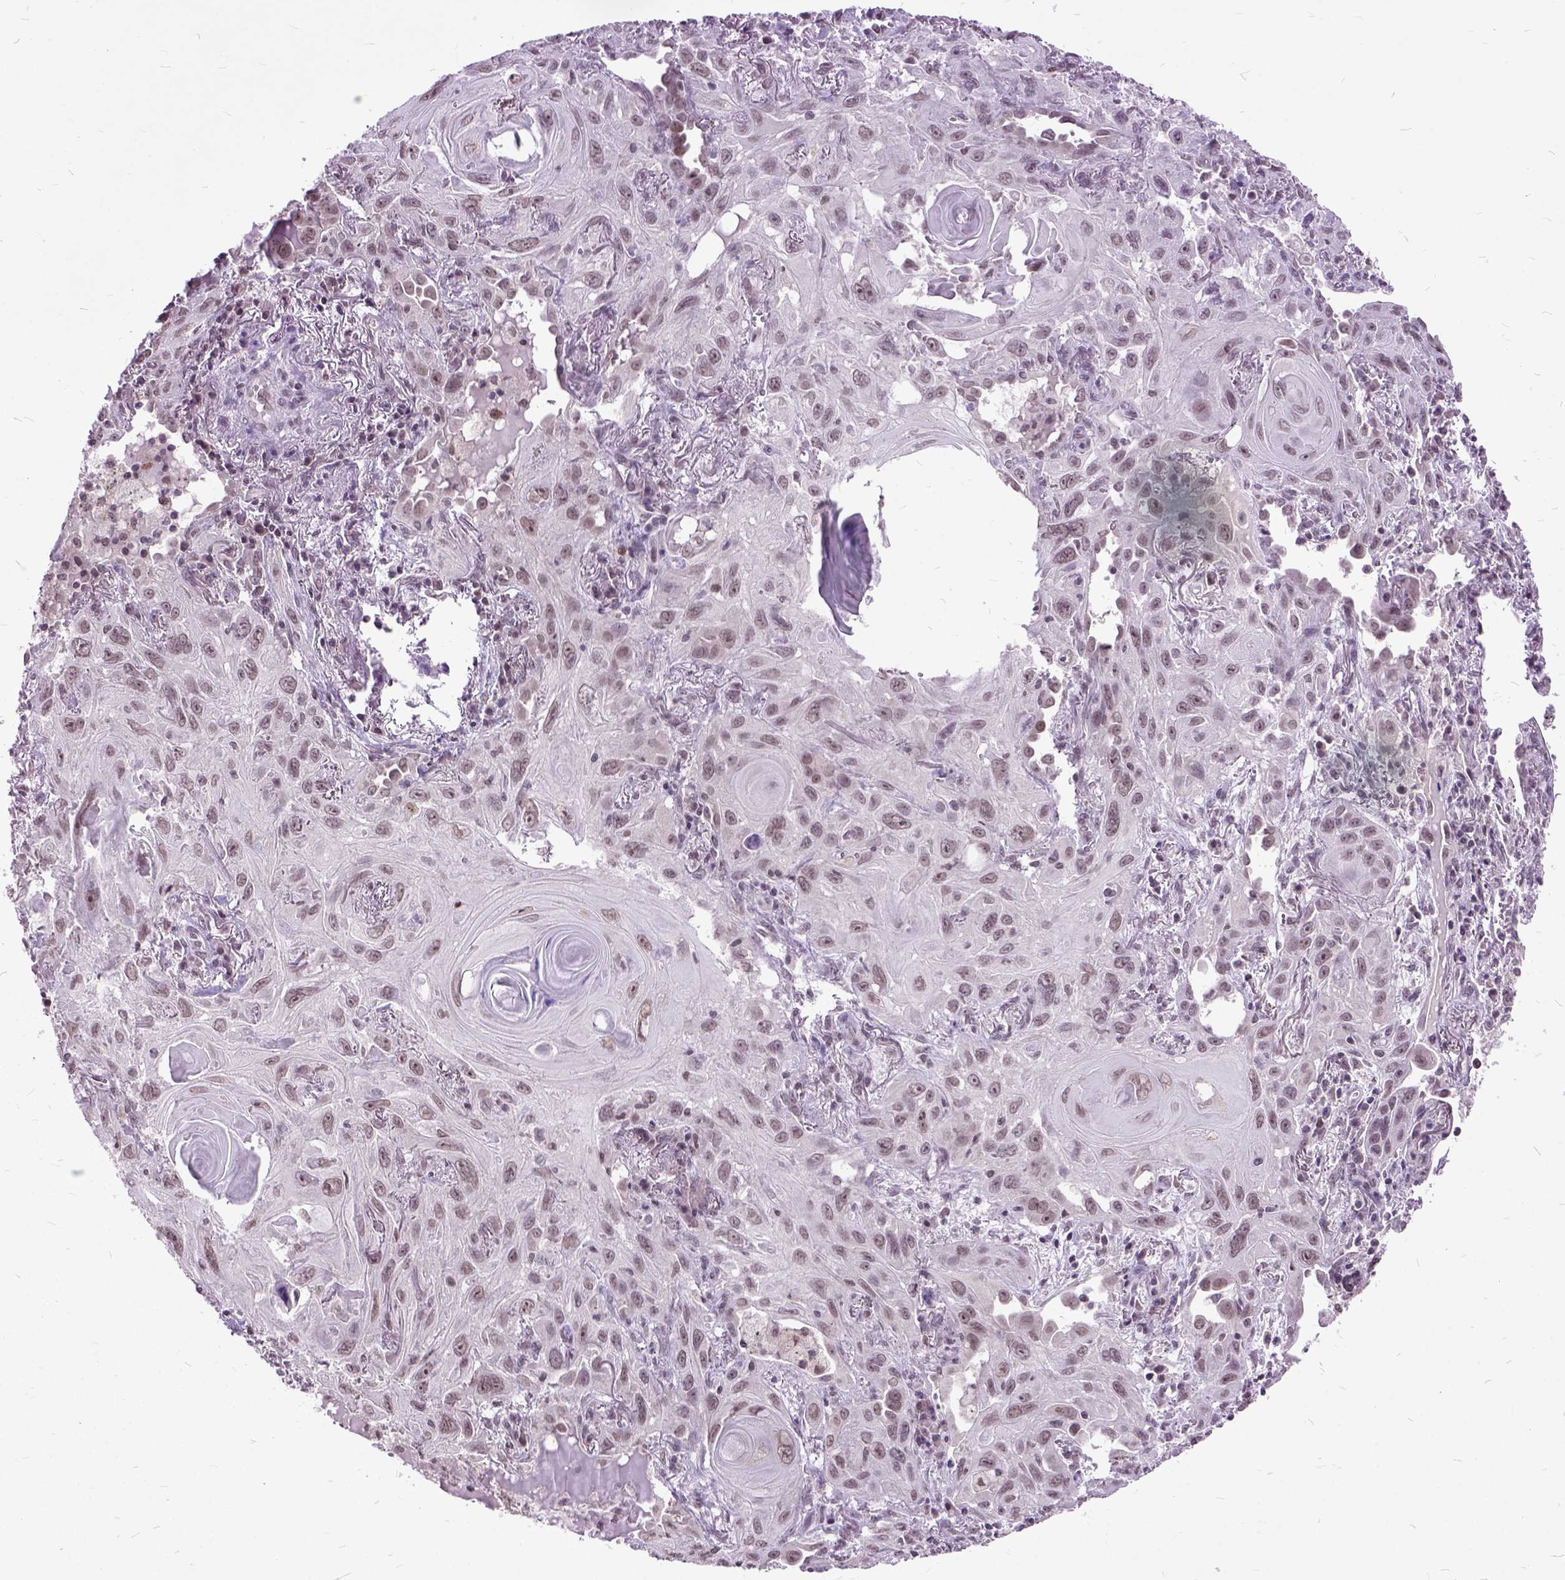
{"staining": {"intensity": "weak", "quantity": ">75%", "location": "nuclear"}, "tissue": "lung cancer", "cell_type": "Tumor cells", "image_type": "cancer", "snomed": [{"axis": "morphology", "description": "Squamous cell carcinoma, NOS"}, {"axis": "topography", "description": "Lung"}], "caption": "Brown immunohistochemical staining in human squamous cell carcinoma (lung) shows weak nuclear expression in about >75% of tumor cells.", "gene": "ORC5", "patient": {"sex": "male", "age": 79}}